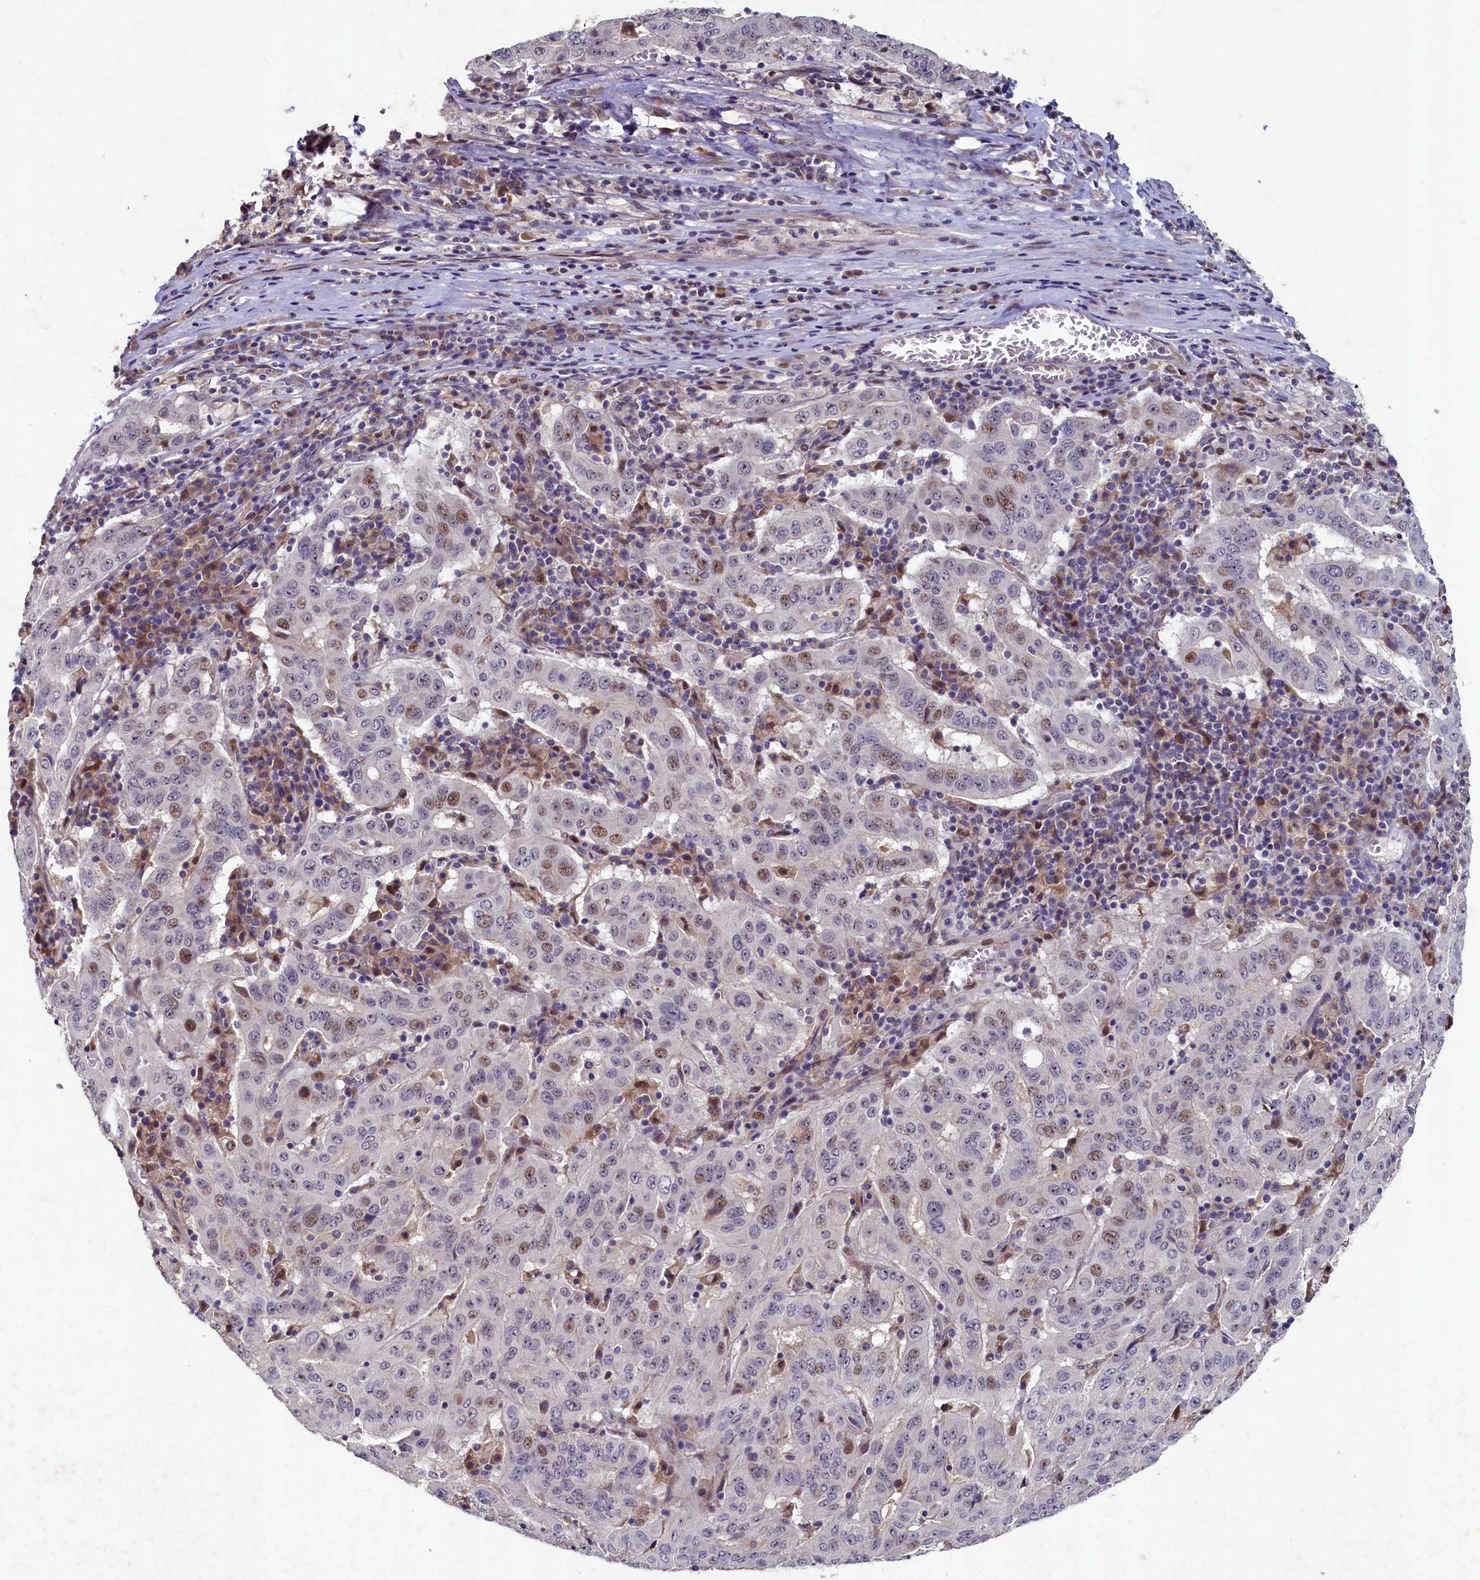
{"staining": {"intensity": "moderate", "quantity": "<25%", "location": "nuclear"}, "tissue": "pancreatic cancer", "cell_type": "Tumor cells", "image_type": "cancer", "snomed": [{"axis": "morphology", "description": "Adenocarcinoma, NOS"}, {"axis": "topography", "description": "Pancreas"}], "caption": "Adenocarcinoma (pancreatic) tissue demonstrates moderate nuclear expression in about <25% of tumor cells", "gene": "LATS2", "patient": {"sex": "male", "age": 63}}